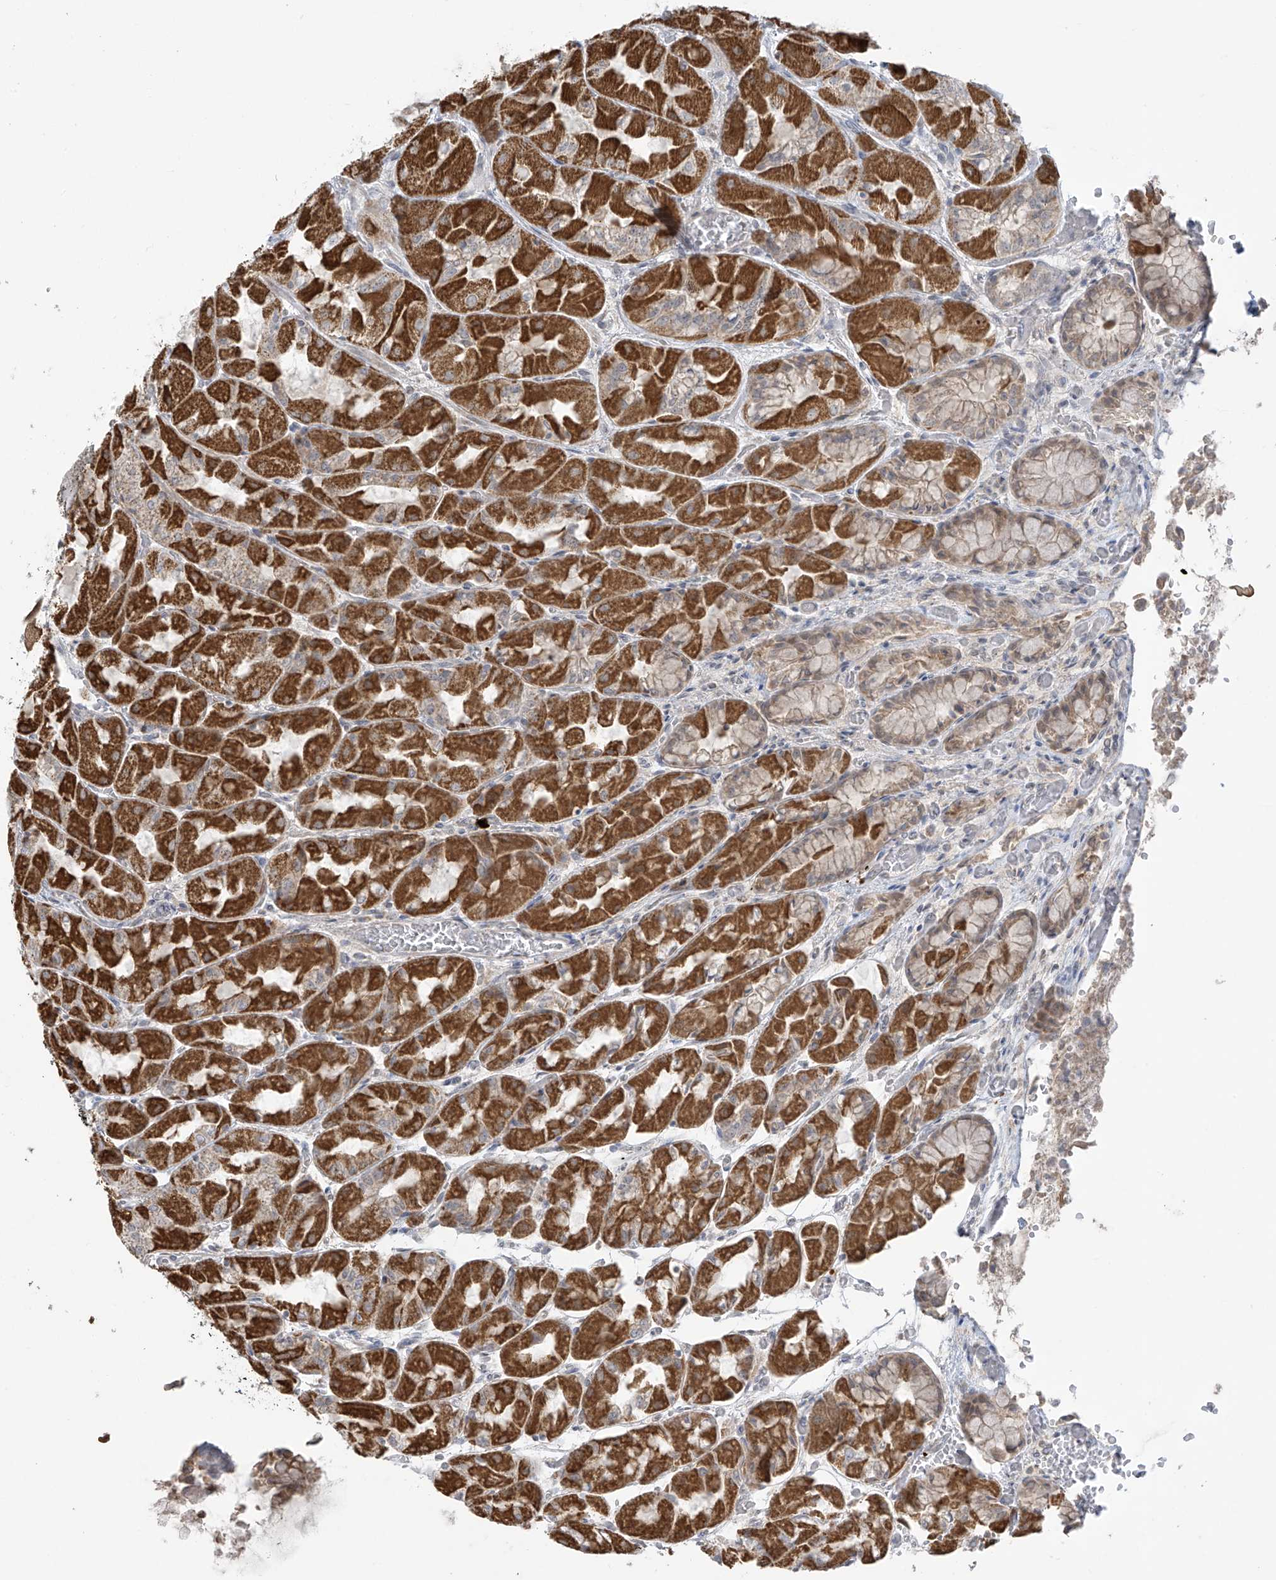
{"staining": {"intensity": "strong", "quantity": "25%-75%", "location": "cytoplasmic/membranous"}, "tissue": "stomach", "cell_type": "Glandular cells", "image_type": "normal", "snomed": [{"axis": "morphology", "description": "Normal tissue, NOS"}, {"axis": "topography", "description": "Stomach"}], "caption": "The histopathology image exhibits immunohistochemical staining of unremarkable stomach. There is strong cytoplasmic/membranous staining is appreciated in approximately 25%-75% of glandular cells. The protein is shown in brown color, while the nuclei are stained blue.", "gene": "HDDC2", "patient": {"sex": "female", "age": 61}}